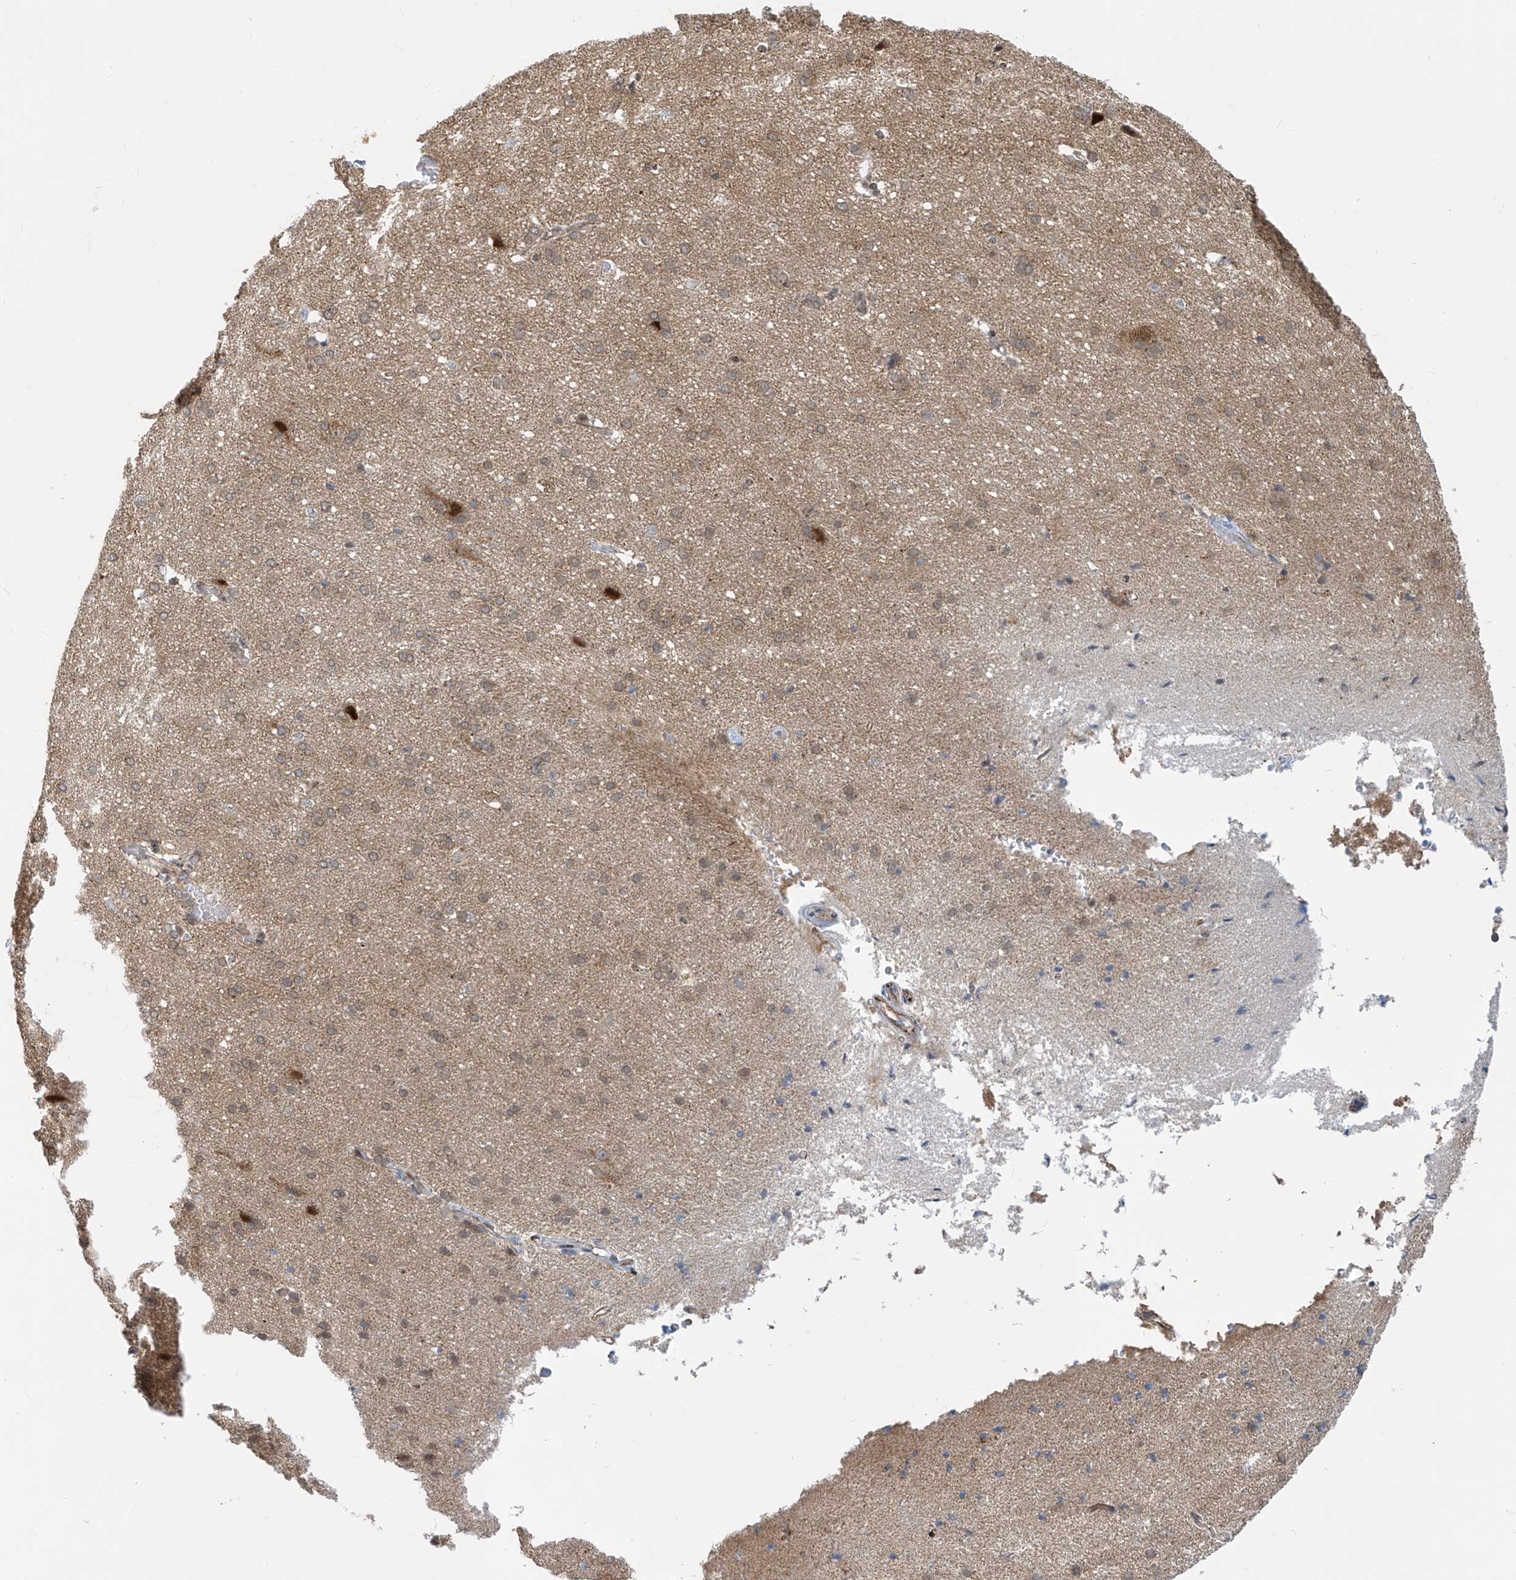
{"staining": {"intensity": "weak", "quantity": "25%-75%", "location": "cytoplasmic/membranous"}, "tissue": "cerebral cortex", "cell_type": "Endothelial cells", "image_type": "normal", "snomed": [{"axis": "morphology", "description": "Normal tissue, NOS"}, {"axis": "topography", "description": "Cerebral cortex"}], "caption": "Protein staining shows weak cytoplasmic/membranous expression in about 25%-75% of endothelial cells in normal cerebral cortex. (DAB (3,3'-diaminobenzidine) IHC, brown staining for protein, blue staining for nuclei).", "gene": "LAGE3", "patient": {"sex": "male", "age": 62}}